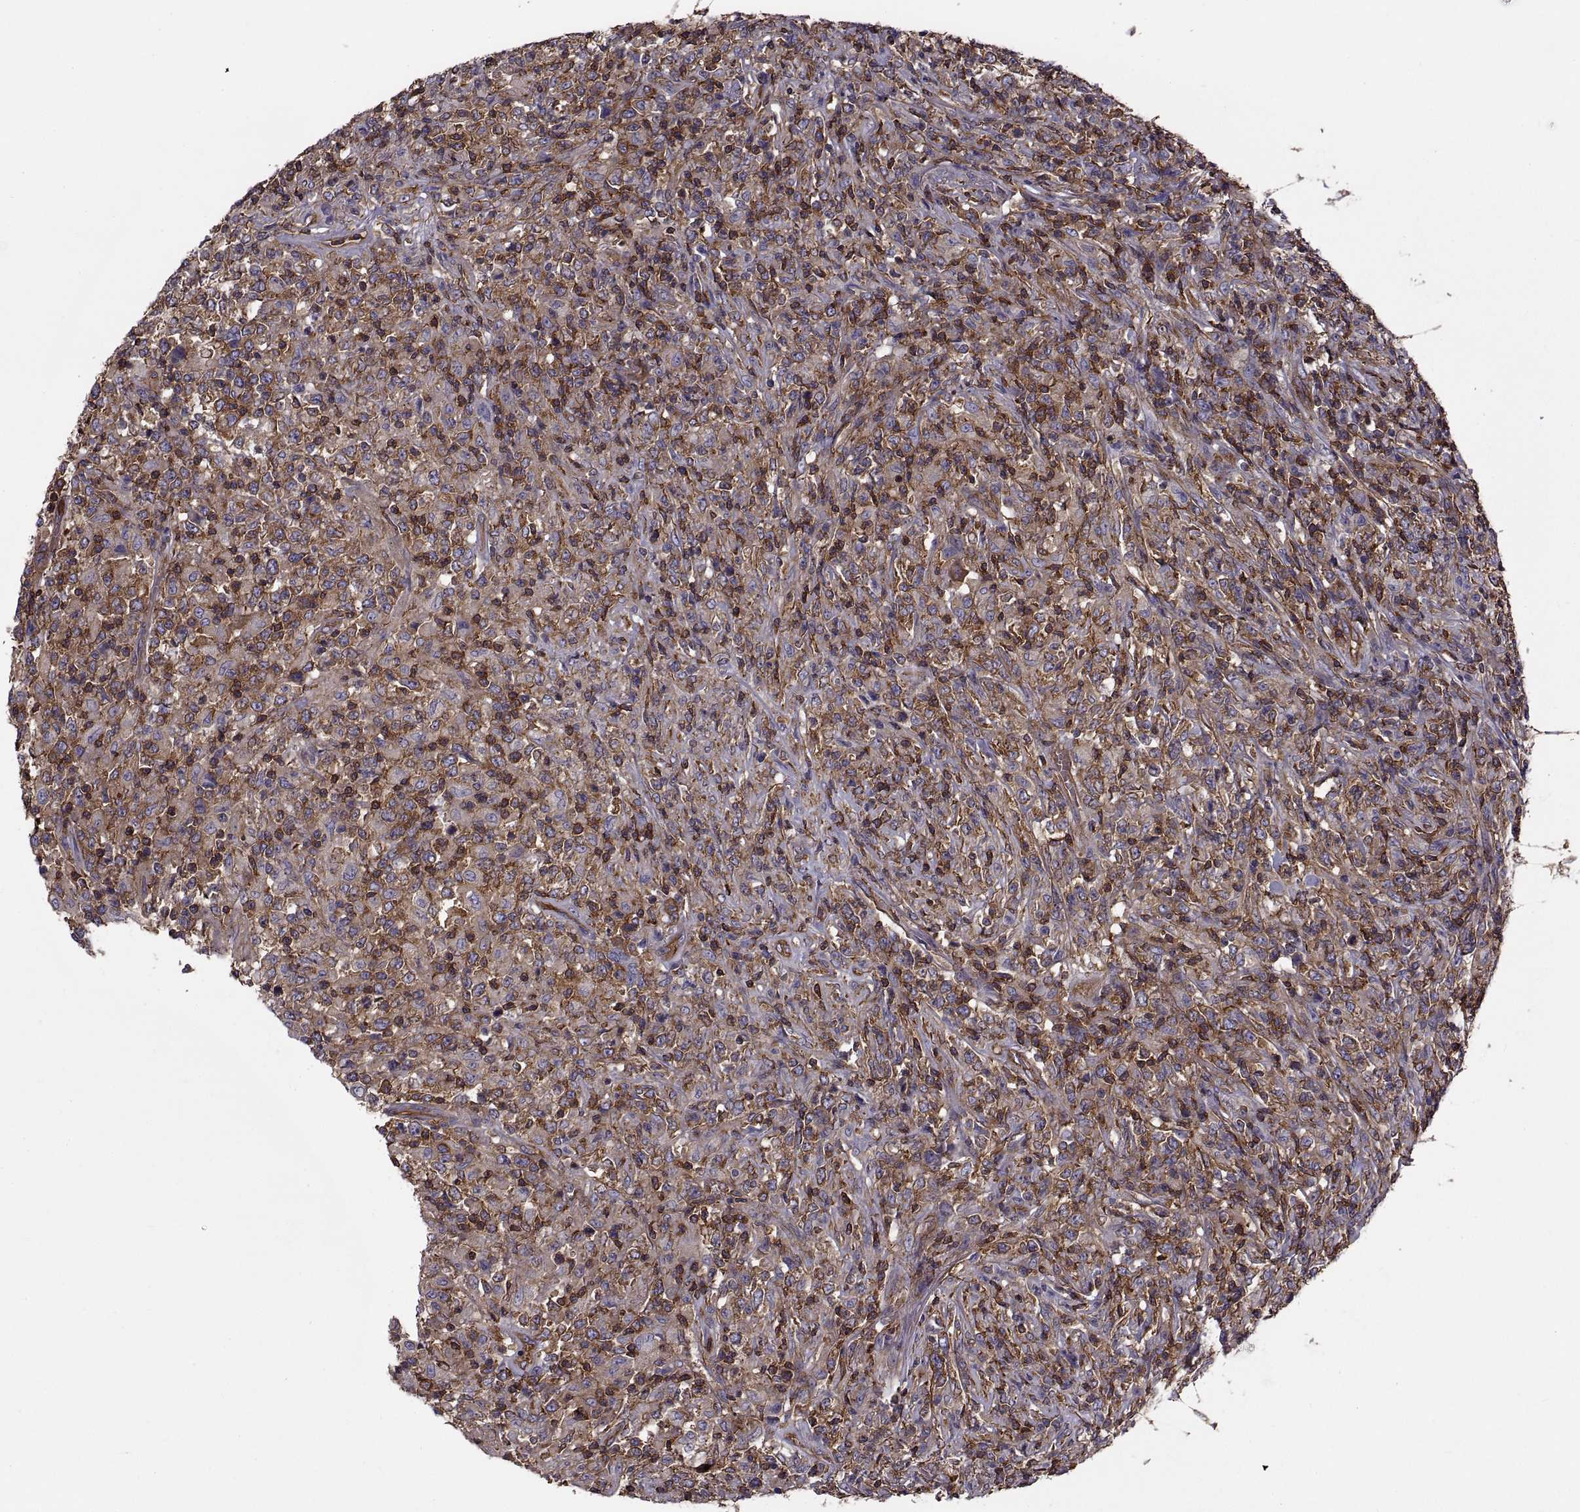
{"staining": {"intensity": "negative", "quantity": "none", "location": "none"}, "tissue": "lymphoma", "cell_type": "Tumor cells", "image_type": "cancer", "snomed": [{"axis": "morphology", "description": "Malignant lymphoma, non-Hodgkin's type, High grade"}, {"axis": "topography", "description": "Lung"}], "caption": "IHC photomicrograph of neoplastic tissue: human lymphoma stained with DAB exhibits no significant protein staining in tumor cells.", "gene": "MYH9", "patient": {"sex": "male", "age": 79}}